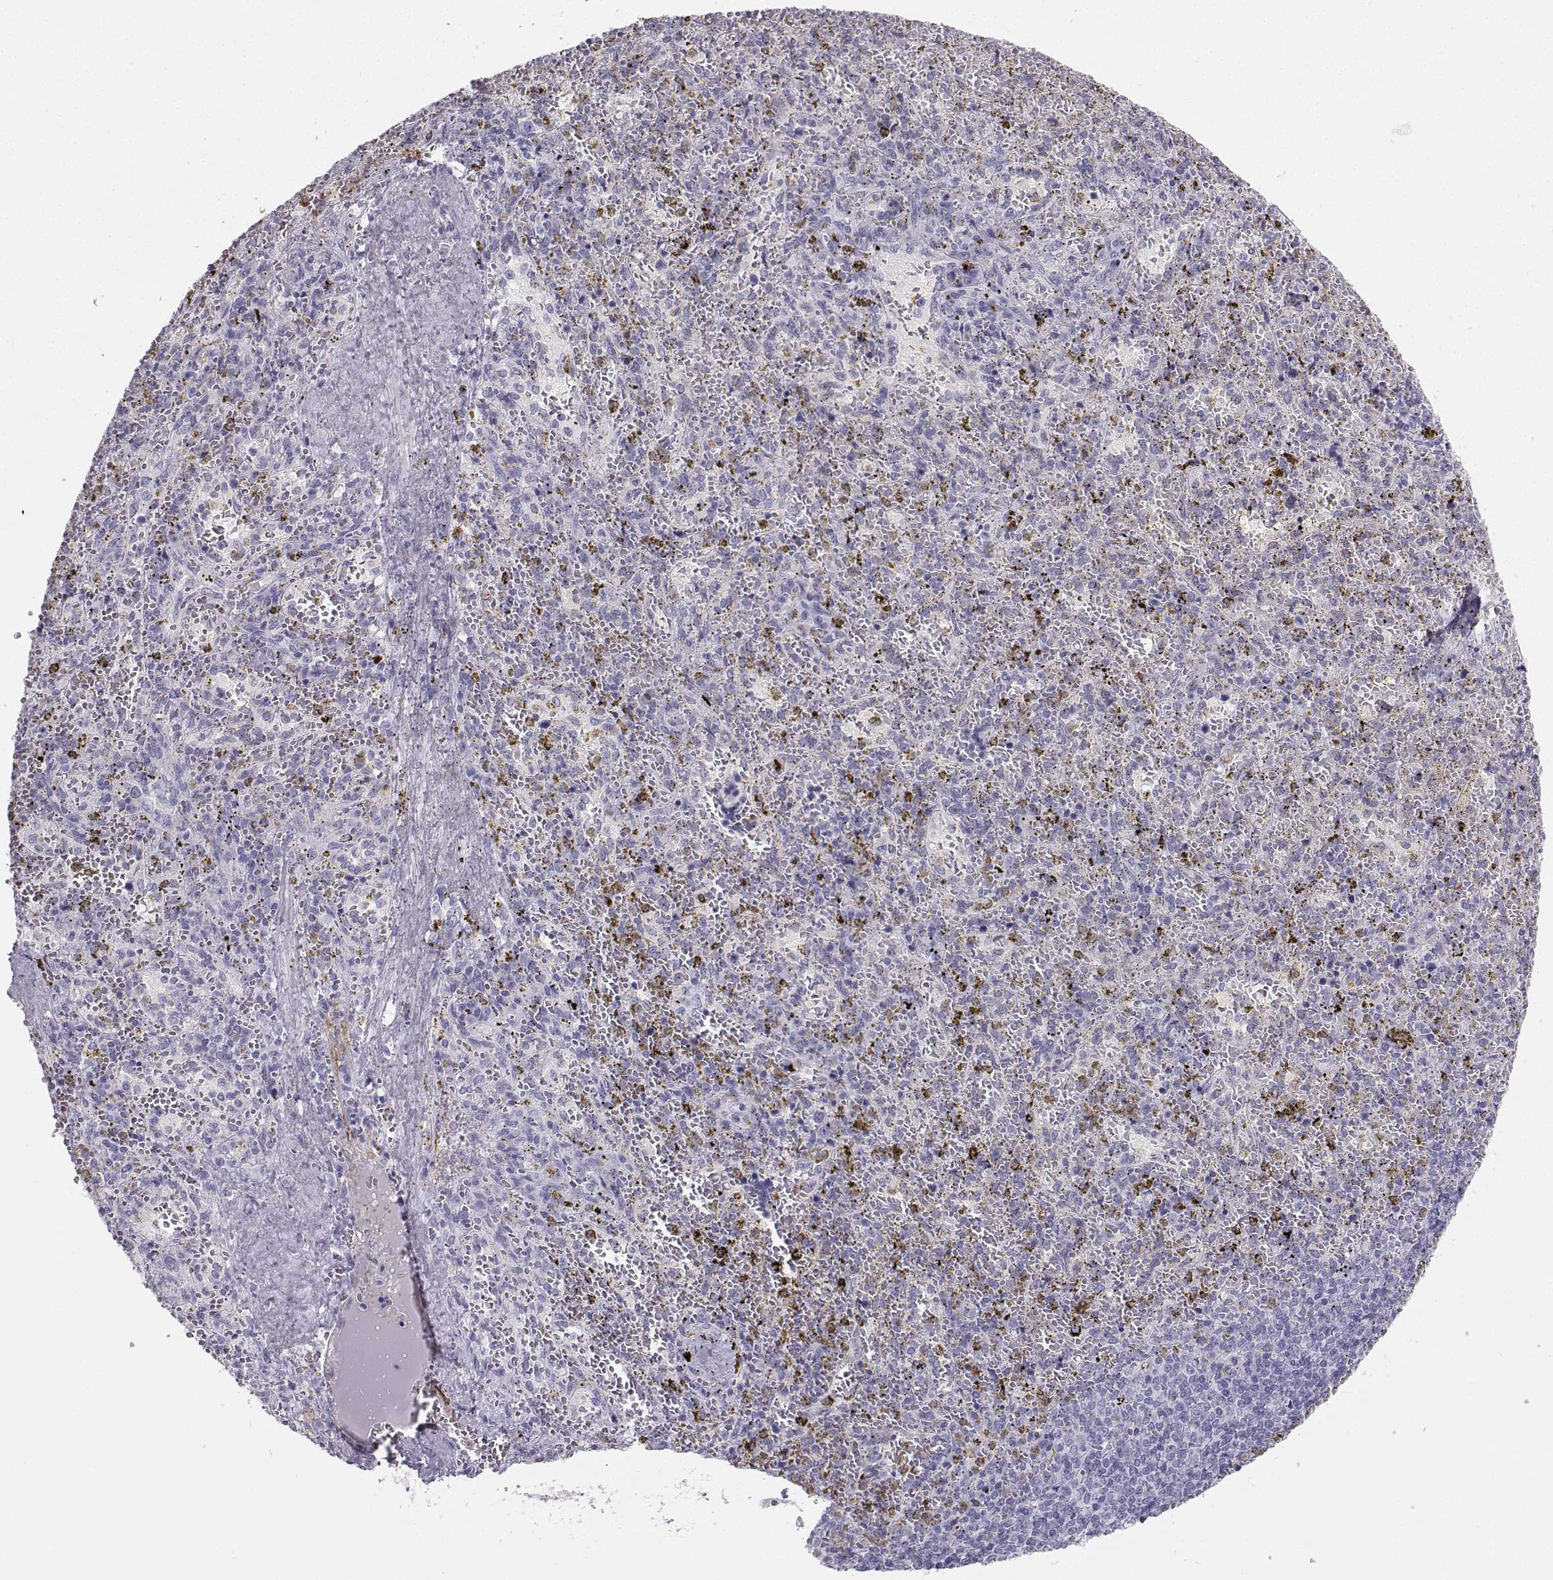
{"staining": {"intensity": "negative", "quantity": "none", "location": "none"}, "tissue": "spleen", "cell_type": "Cells in red pulp", "image_type": "normal", "snomed": [{"axis": "morphology", "description": "Normal tissue, NOS"}, {"axis": "topography", "description": "Spleen"}], "caption": "Unremarkable spleen was stained to show a protein in brown. There is no significant positivity in cells in red pulp. (DAB (3,3'-diaminobenzidine) immunohistochemistry with hematoxylin counter stain).", "gene": "IQCD", "patient": {"sex": "female", "age": 50}}